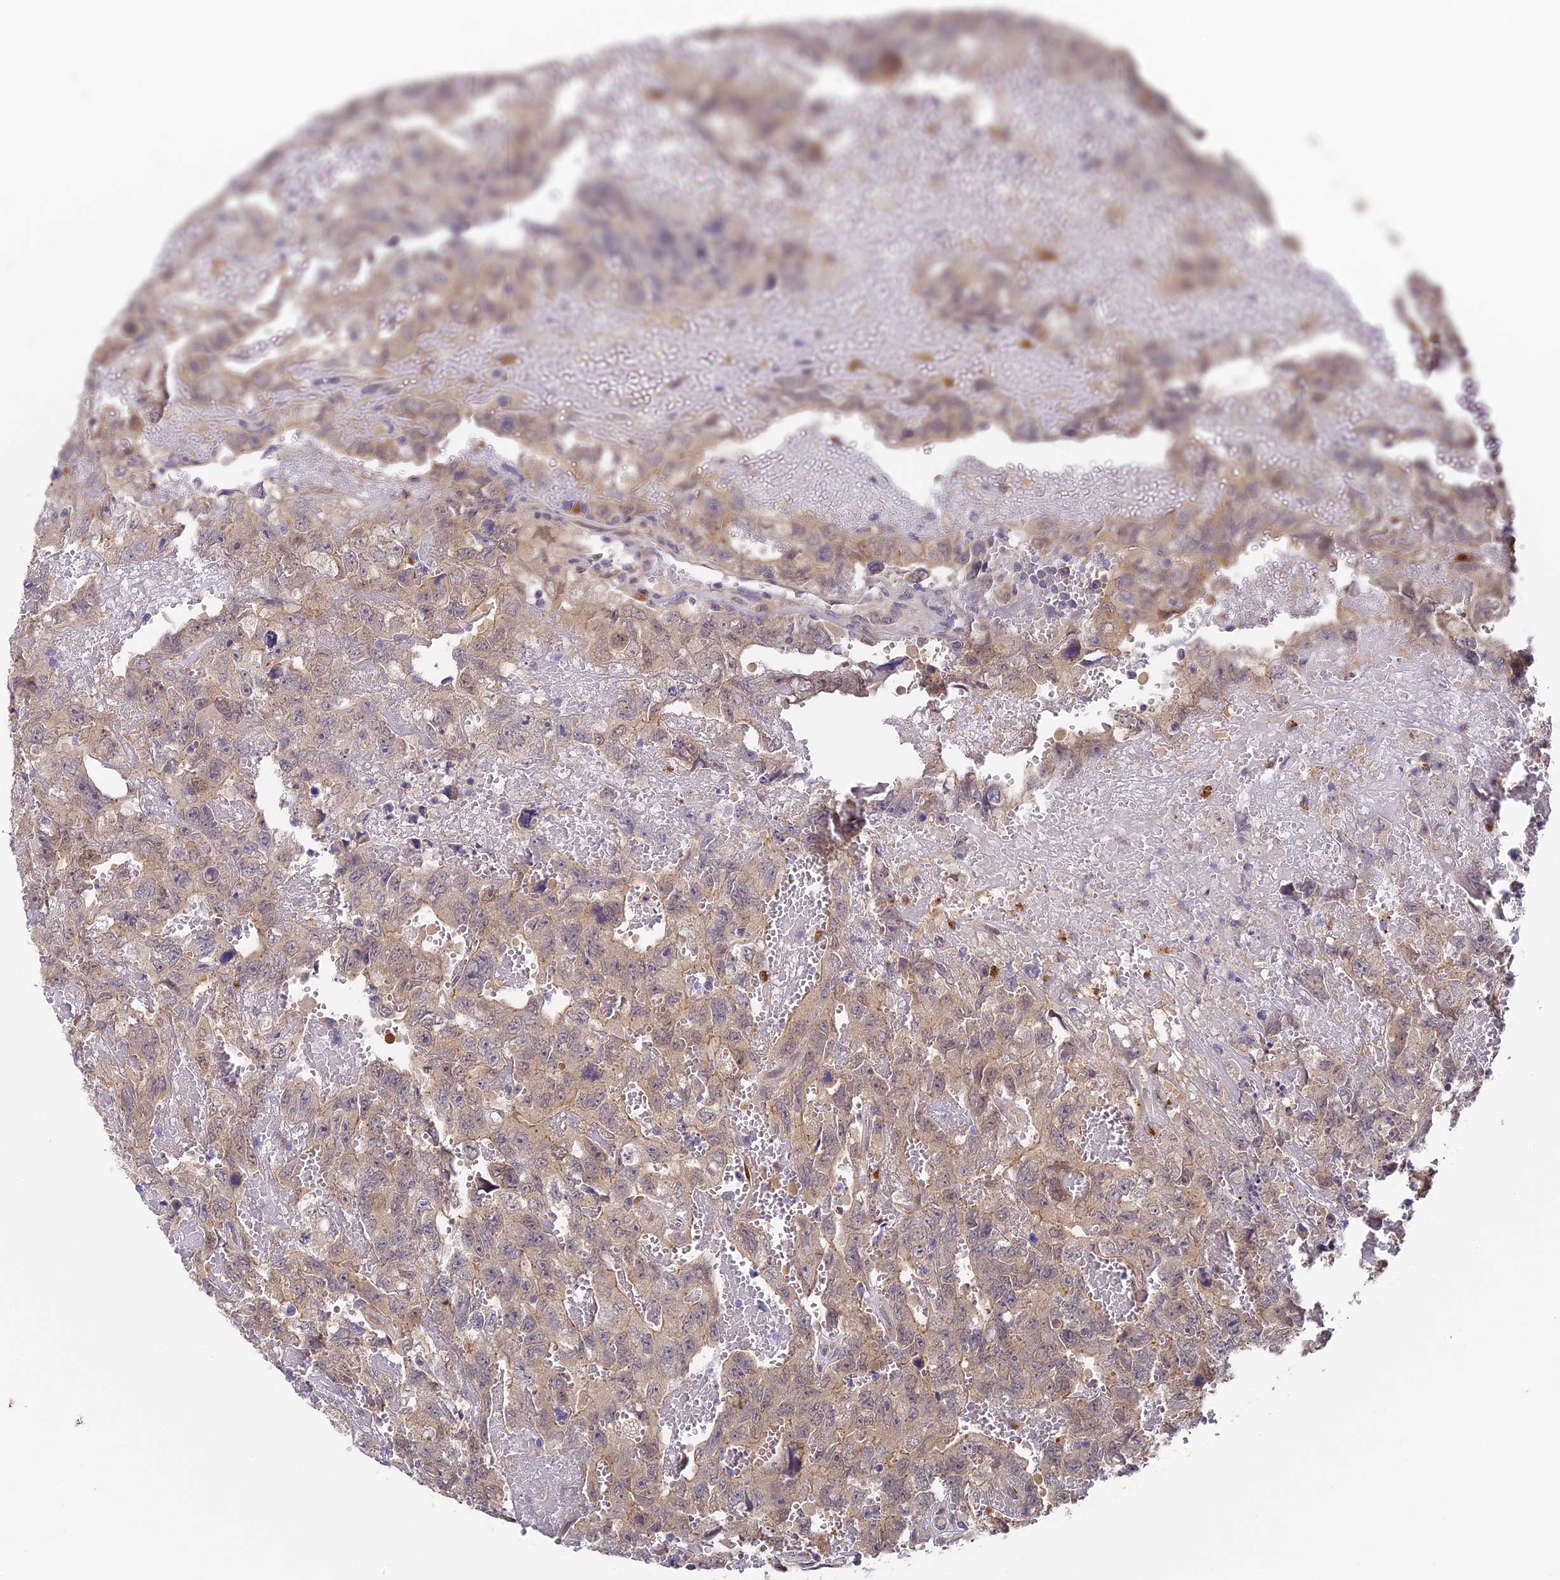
{"staining": {"intensity": "weak", "quantity": "25%-75%", "location": "cytoplasmic/membranous"}, "tissue": "testis cancer", "cell_type": "Tumor cells", "image_type": "cancer", "snomed": [{"axis": "morphology", "description": "Carcinoma, Embryonal, NOS"}, {"axis": "topography", "description": "Testis"}], "caption": "Human testis cancer stained with a protein marker demonstrates weak staining in tumor cells.", "gene": "YAE1", "patient": {"sex": "male", "age": 45}}